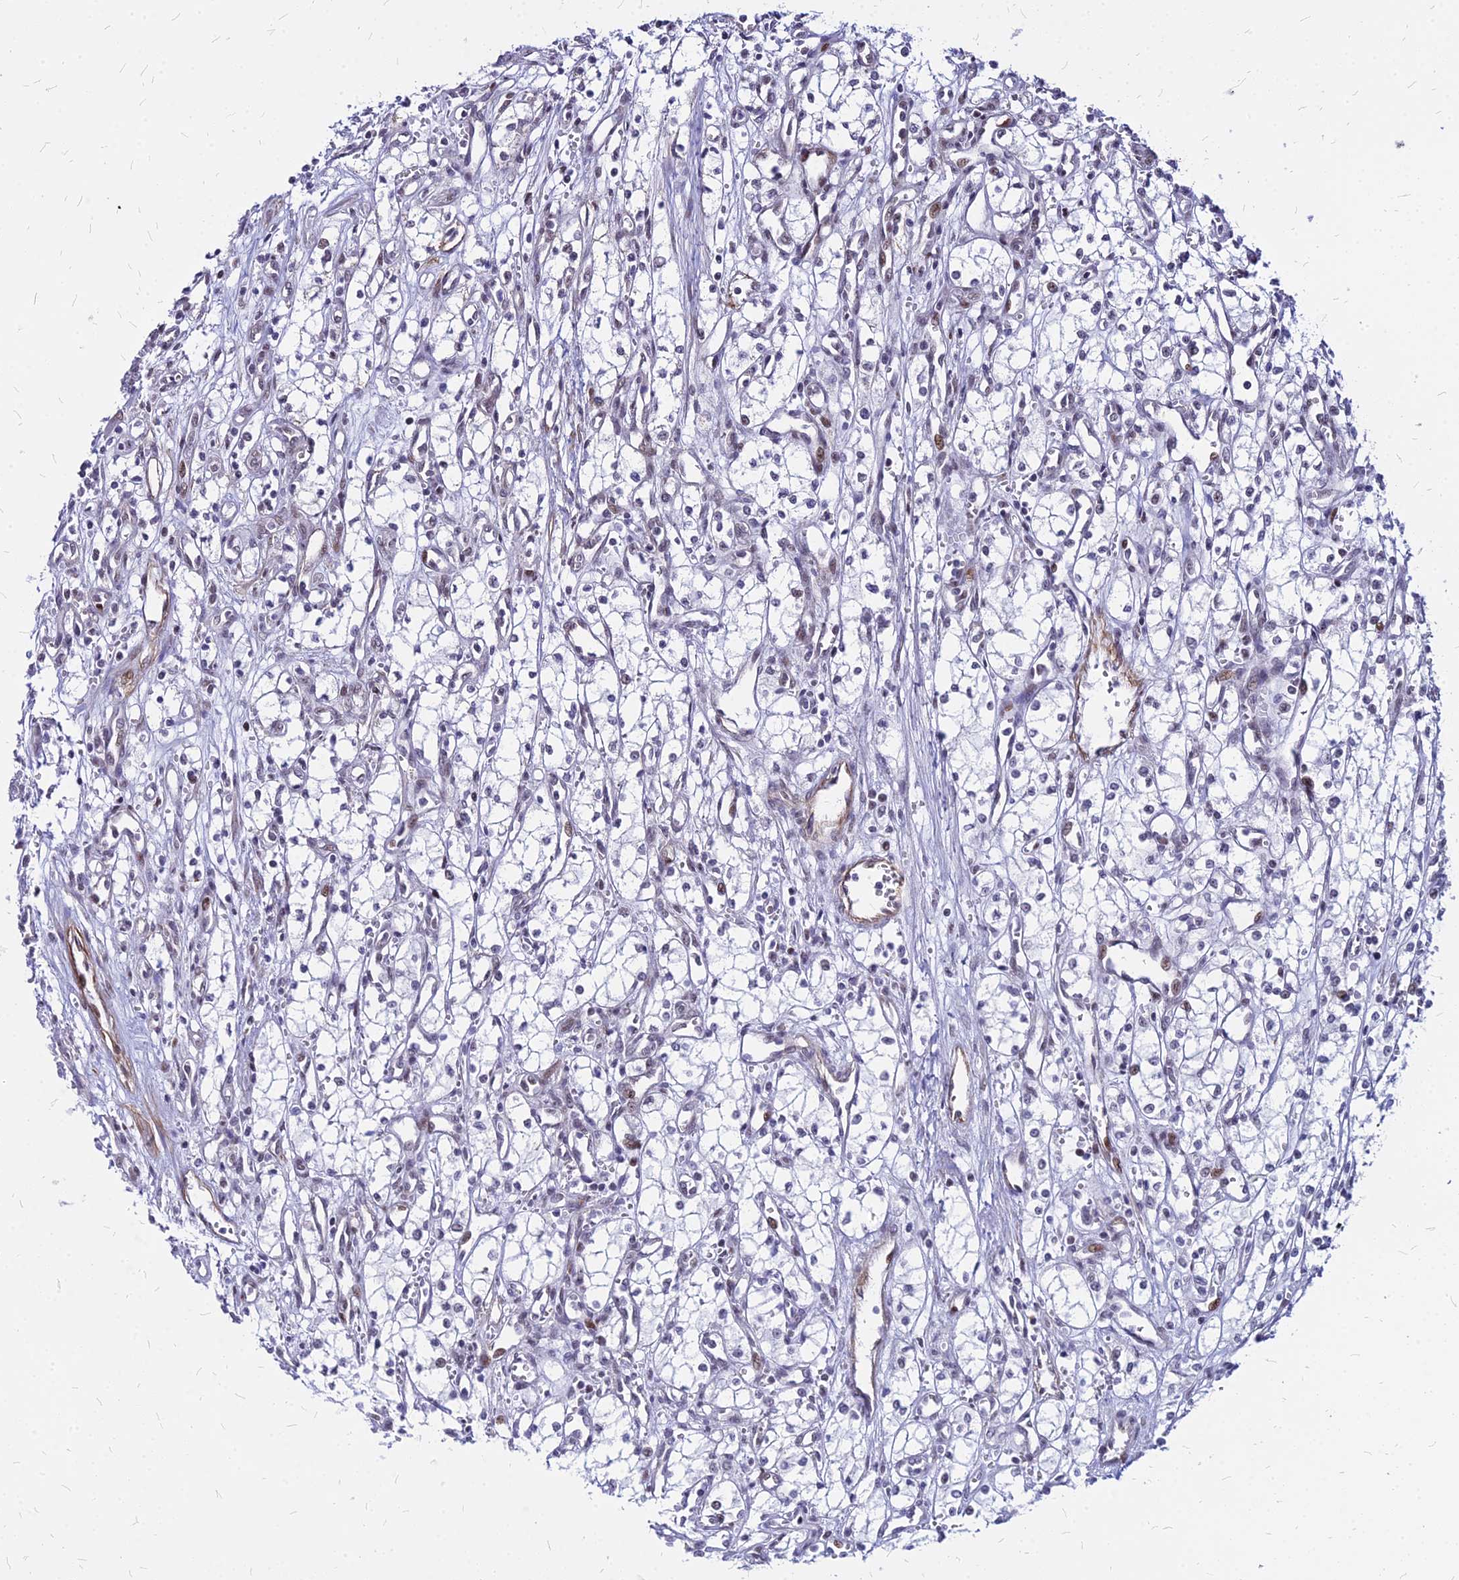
{"staining": {"intensity": "moderate", "quantity": "<25%", "location": "nuclear"}, "tissue": "renal cancer", "cell_type": "Tumor cells", "image_type": "cancer", "snomed": [{"axis": "morphology", "description": "Adenocarcinoma, NOS"}, {"axis": "topography", "description": "Kidney"}], "caption": "Renal cancer stained with a protein marker demonstrates moderate staining in tumor cells.", "gene": "FDX2", "patient": {"sex": "male", "age": 59}}